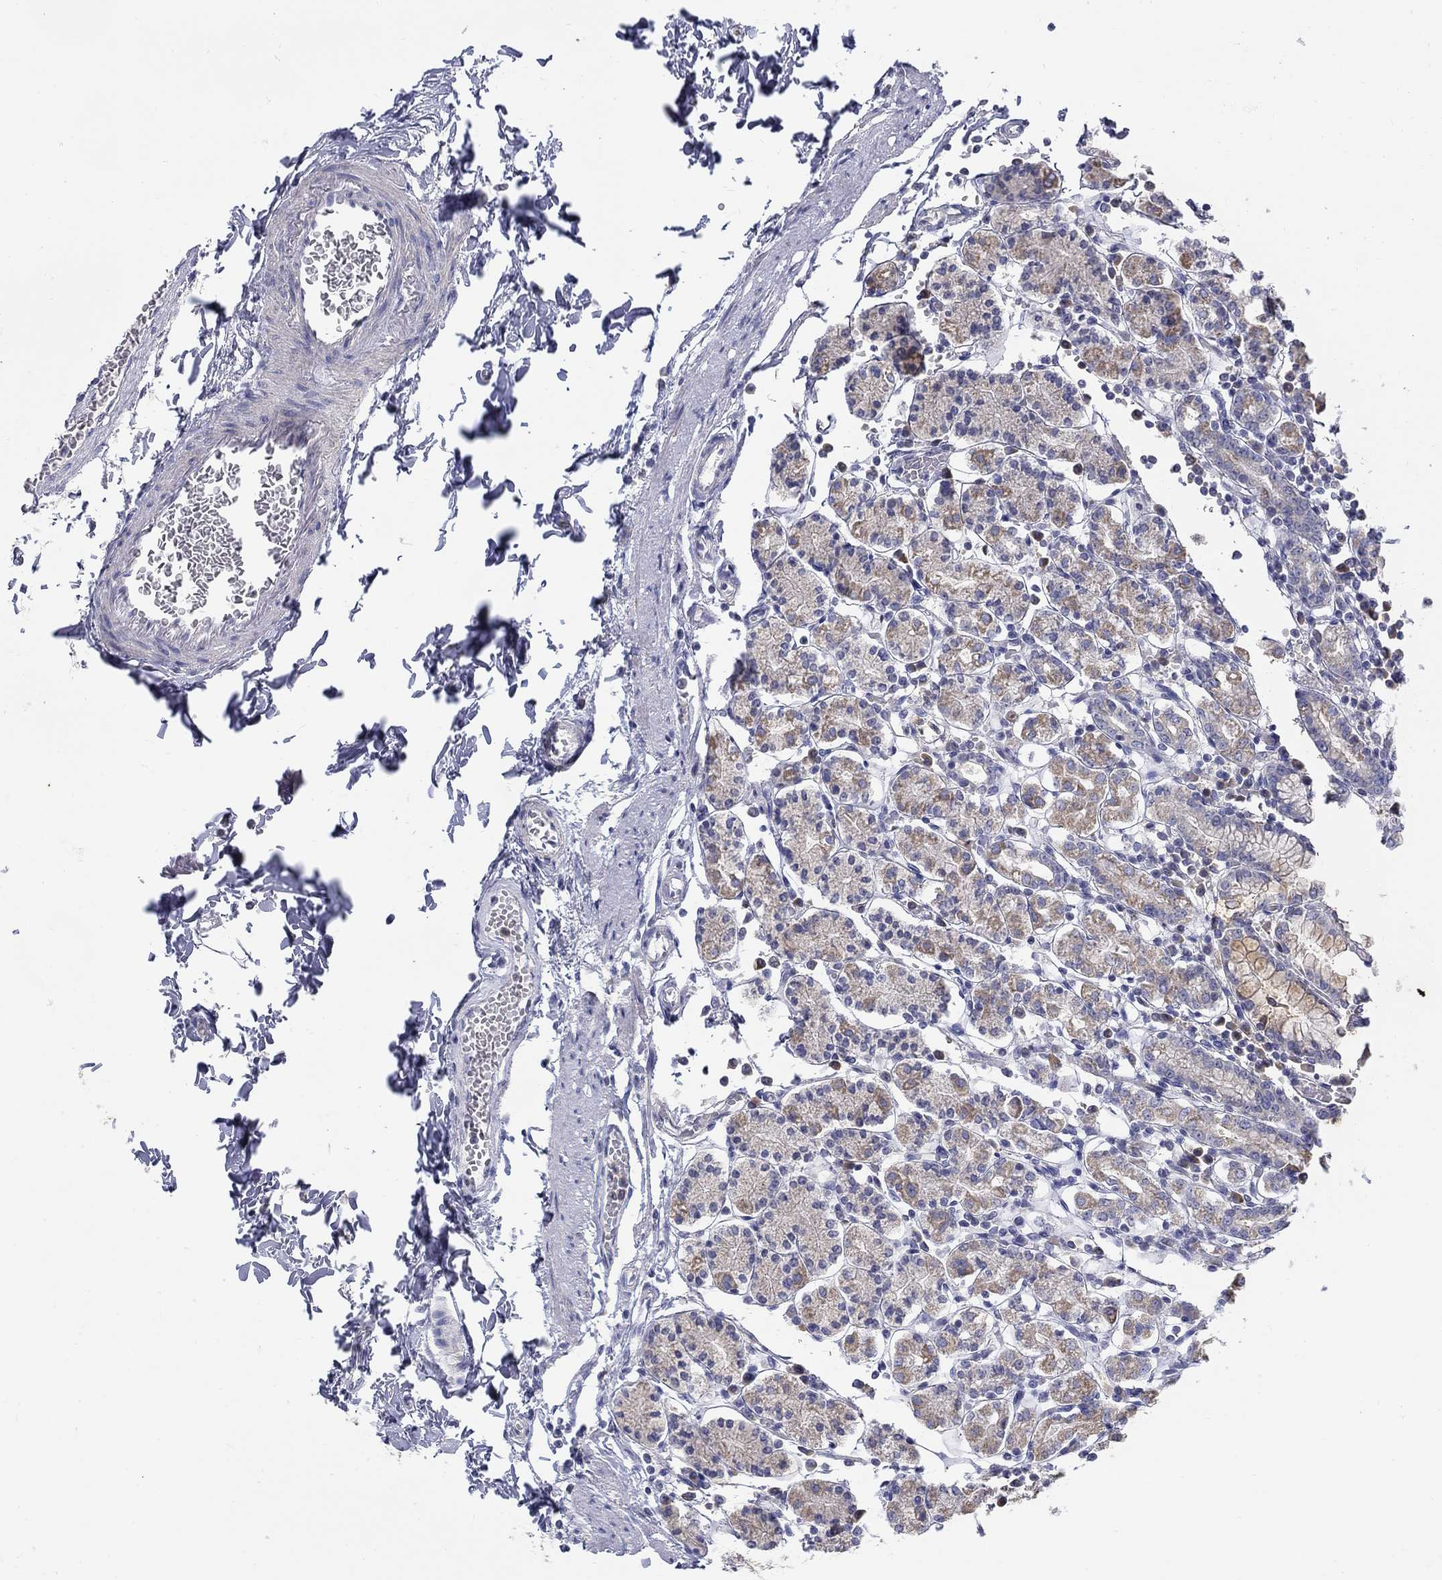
{"staining": {"intensity": "moderate", "quantity": "<25%", "location": "cytoplasmic/membranous"}, "tissue": "stomach", "cell_type": "Glandular cells", "image_type": "normal", "snomed": [{"axis": "morphology", "description": "Normal tissue, NOS"}, {"axis": "topography", "description": "Stomach, upper"}, {"axis": "topography", "description": "Stomach"}], "caption": "Brown immunohistochemical staining in normal stomach demonstrates moderate cytoplasmic/membranous expression in about <25% of glandular cells.", "gene": "ABCA4", "patient": {"sex": "male", "age": 62}}